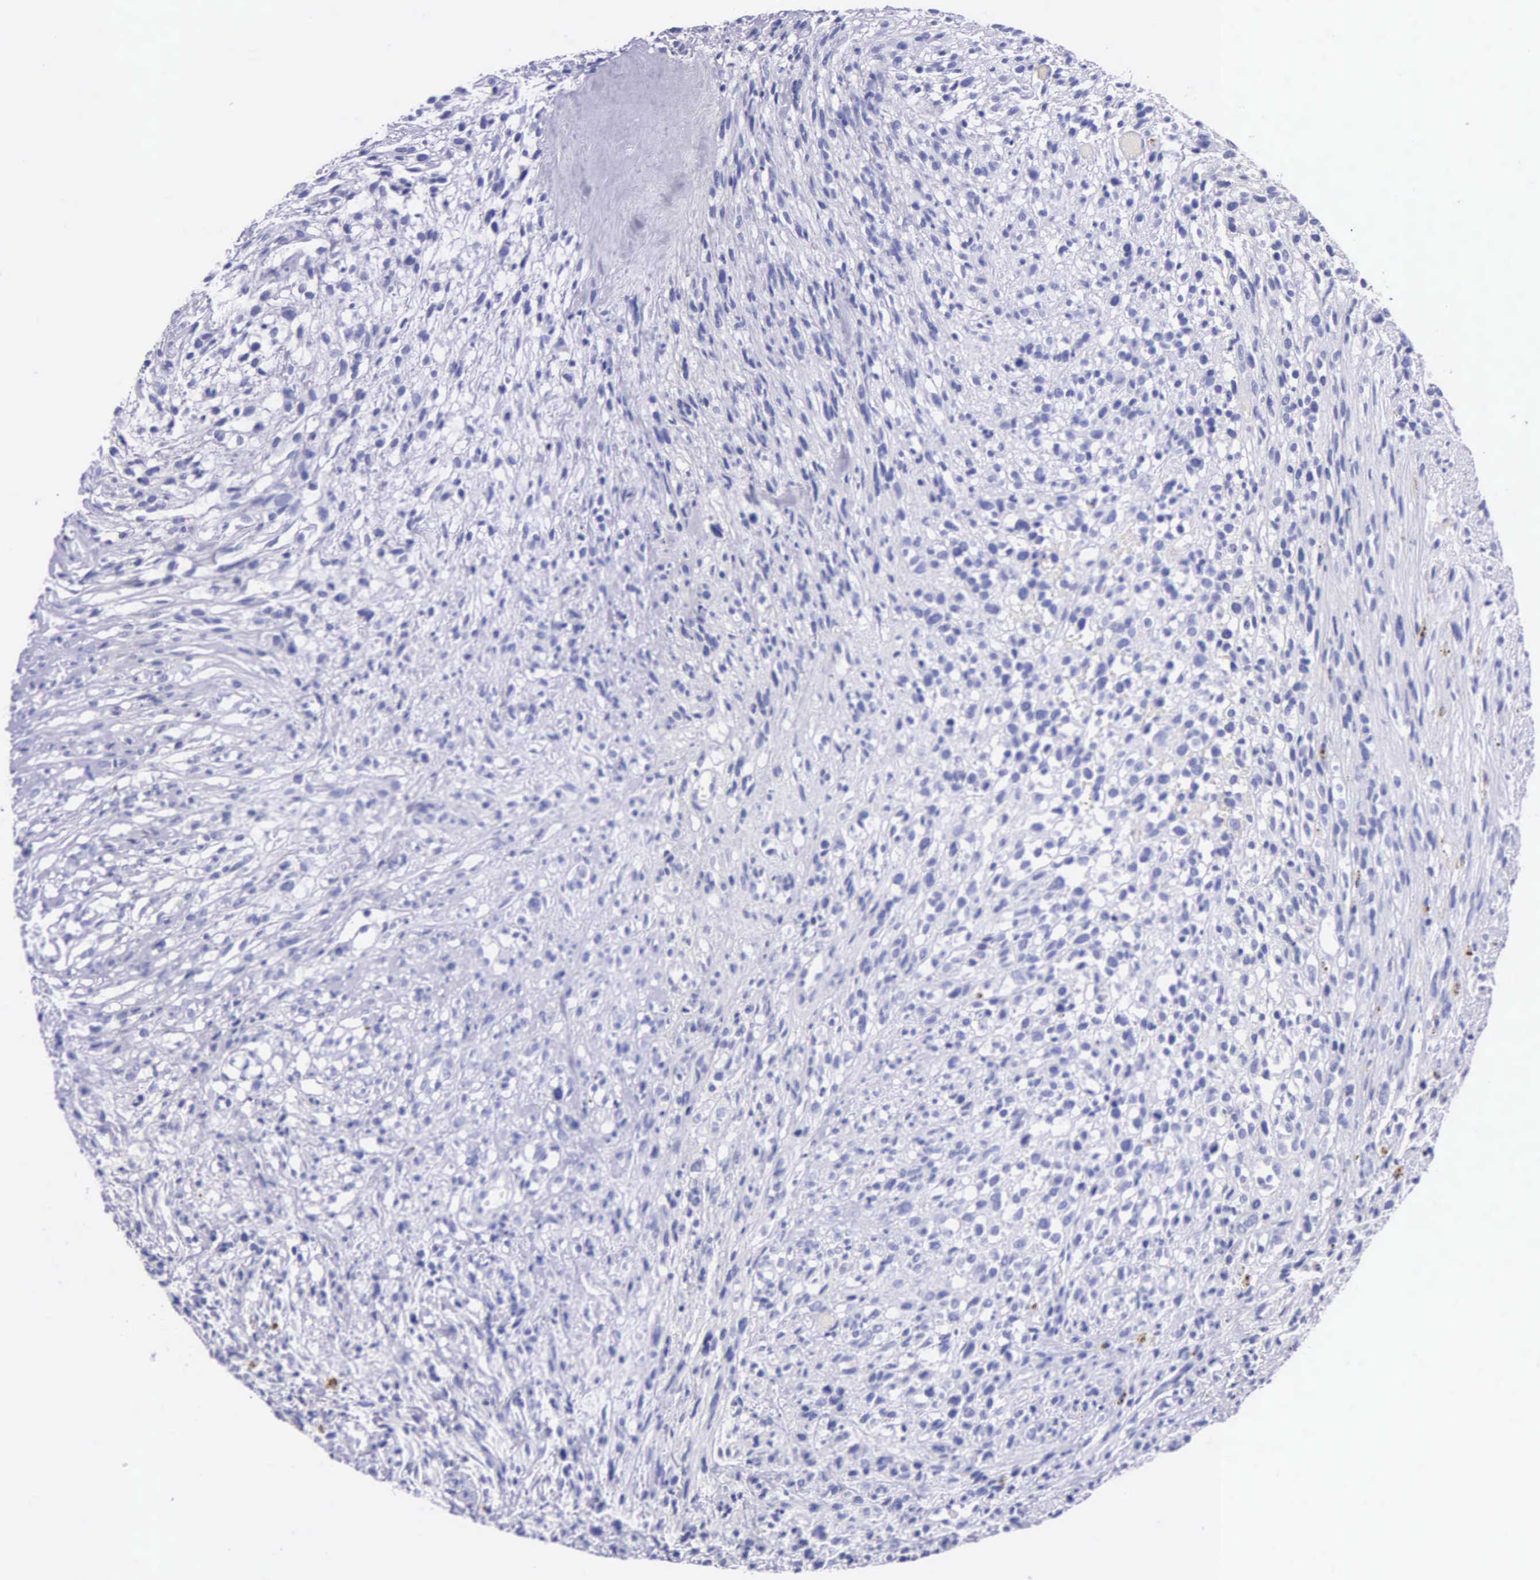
{"staining": {"intensity": "negative", "quantity": "none", "location": "none"}, "tissue": "glioma", "cell_type": "Tumor cells", "image_type": "cancer", "snomed": [{"axis": "morphology", "description": "Glioma, malignant, High grade"}, {"axis": "topography", "description": "Brain"}], "caption": "The image reveals no significant expression in tumor cells of malignant high-grade glioma. (DAB immunohistochemistry visualized using brightfield microscopy, high magnification).", "gene": "KLK3", "patient": {"sex": "male", "age": 66}}